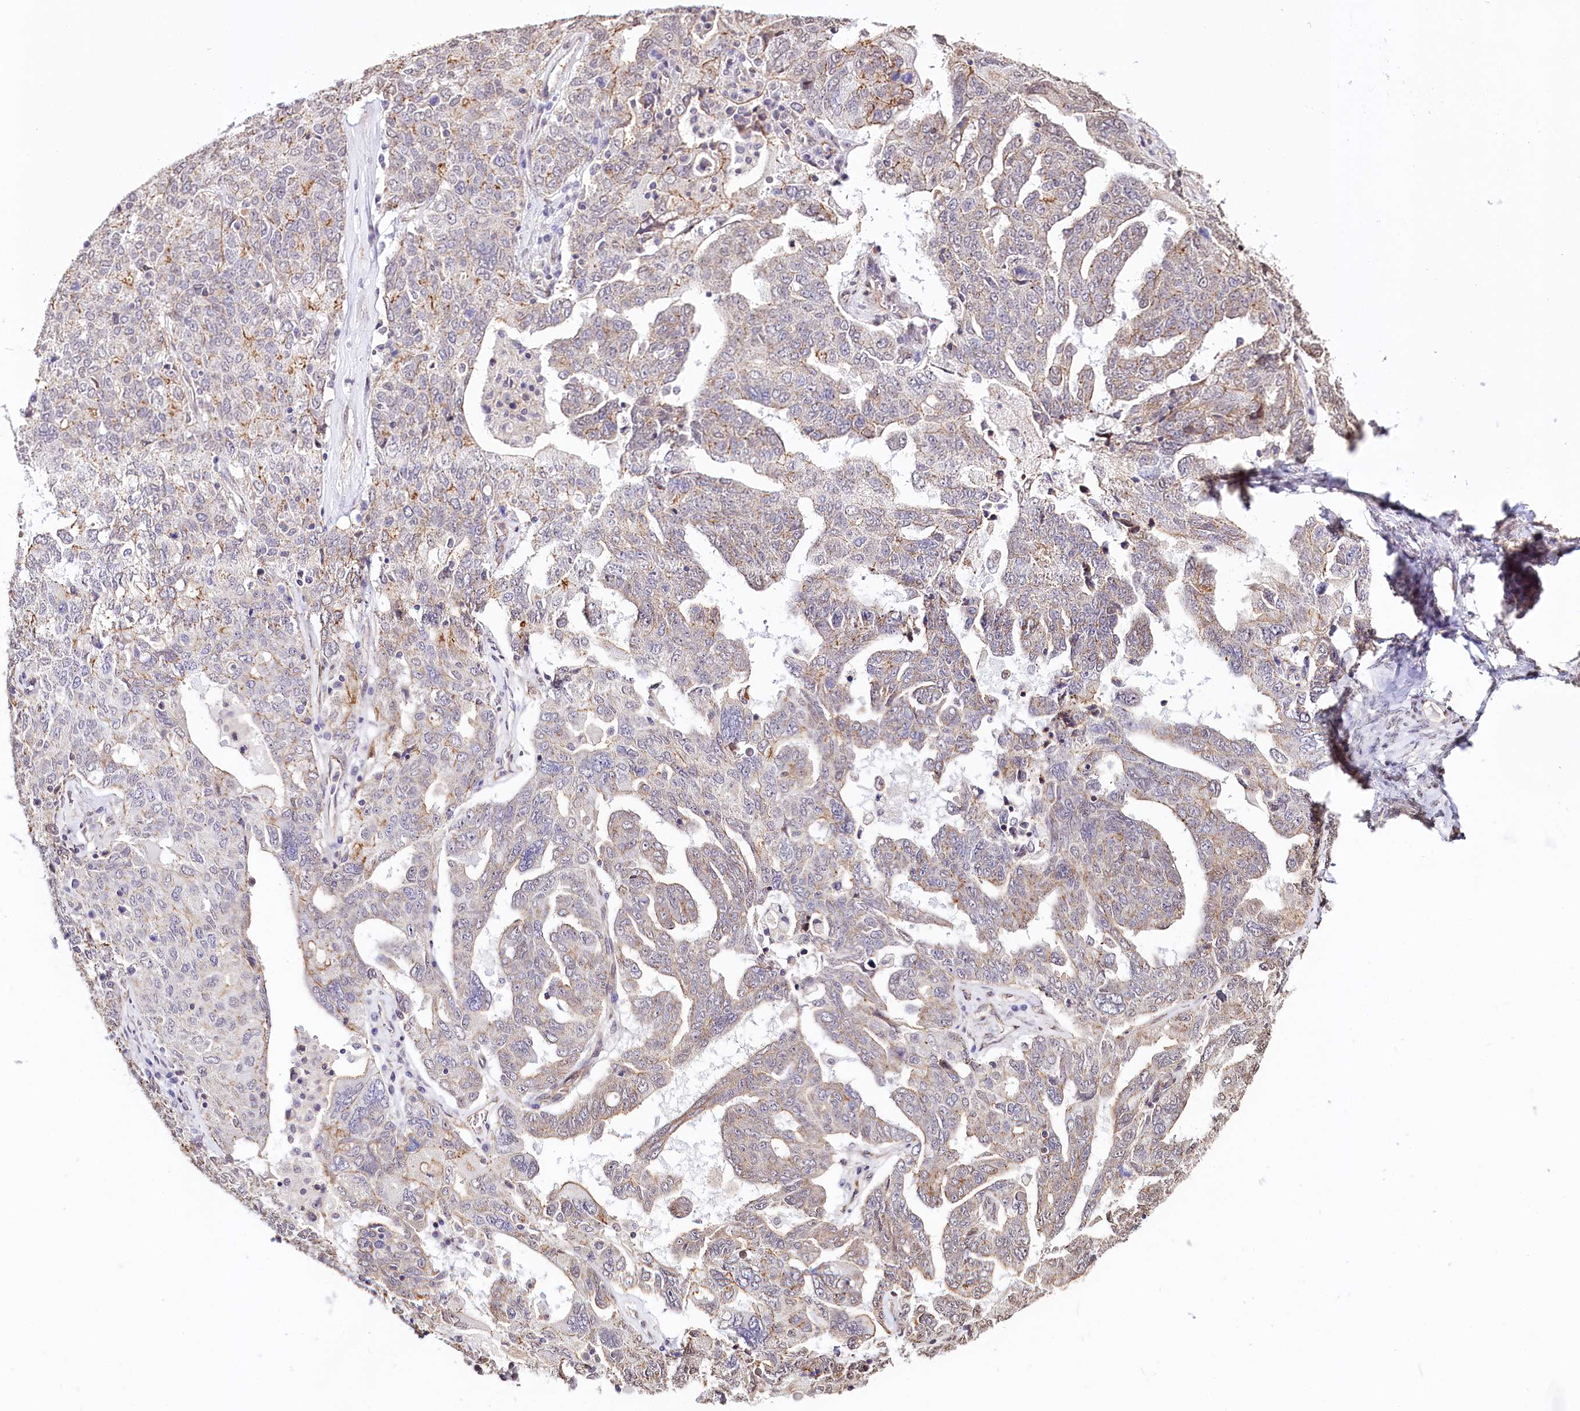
{"staining": {"intensity": "weak", "quantity": "<25%", "location": "cytoplasmic/membranous"}, "tissue": "ovarian cancer", "cell_type": "Tumor cells", "image_type": "cancer", "snomed": [{"axis": "morphology", "description": "Carcinoma, endometroid"}, {"axis": "topography", "description": "Ovary"}], "caption": "The IHC histopathology image has no significant positivity in tumor cells of ovarian endometroid carcinoma tissue.", "gene": "ST7", "patient": {"sex": "female", "age": 62}}